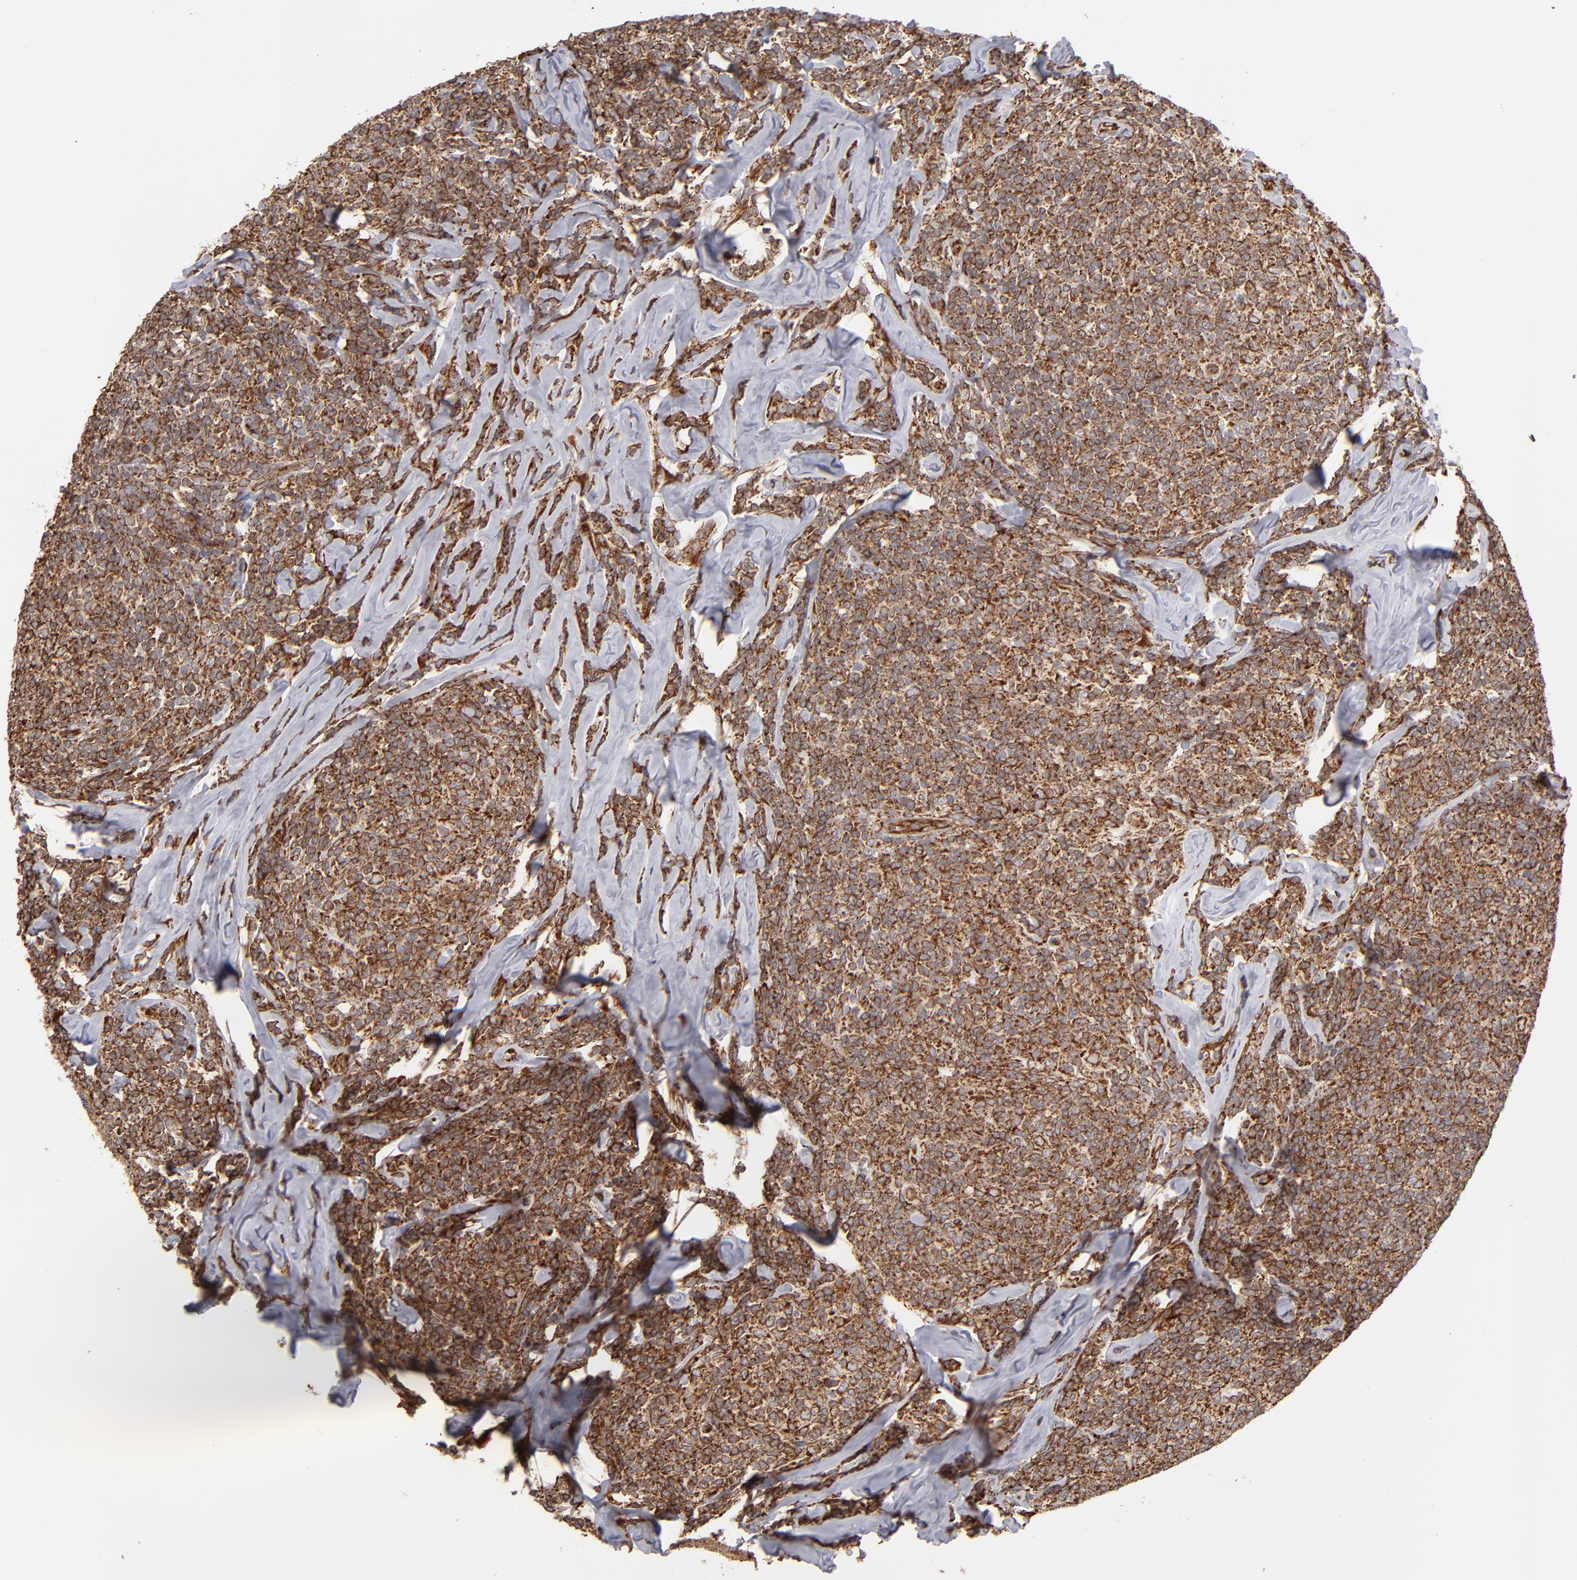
{"staining": {"intensity": "moderate", "quantity": ">75%", "location": "cytoplasmic/membranous"}, "tissue": "lymphoma", "cell_type": "Tumor cells", "image_type": "cancer", "snomed": [{"axis": "morphology", "description": "Malignant lymphoma, non-Hodgkin's type, Low grade"}, {"axis": "topography", "description": "Lymph node"}], "caption": "Moderate cytoplasmic/membranous staining for a protein is seen in about >75% of tumor cells of low-grade malignant lymphoma, non-Hodgkin's type using immunohistochemistry (IHC).", "gene": "KTN1", "patient": {"sex": "female", "age": 56}}